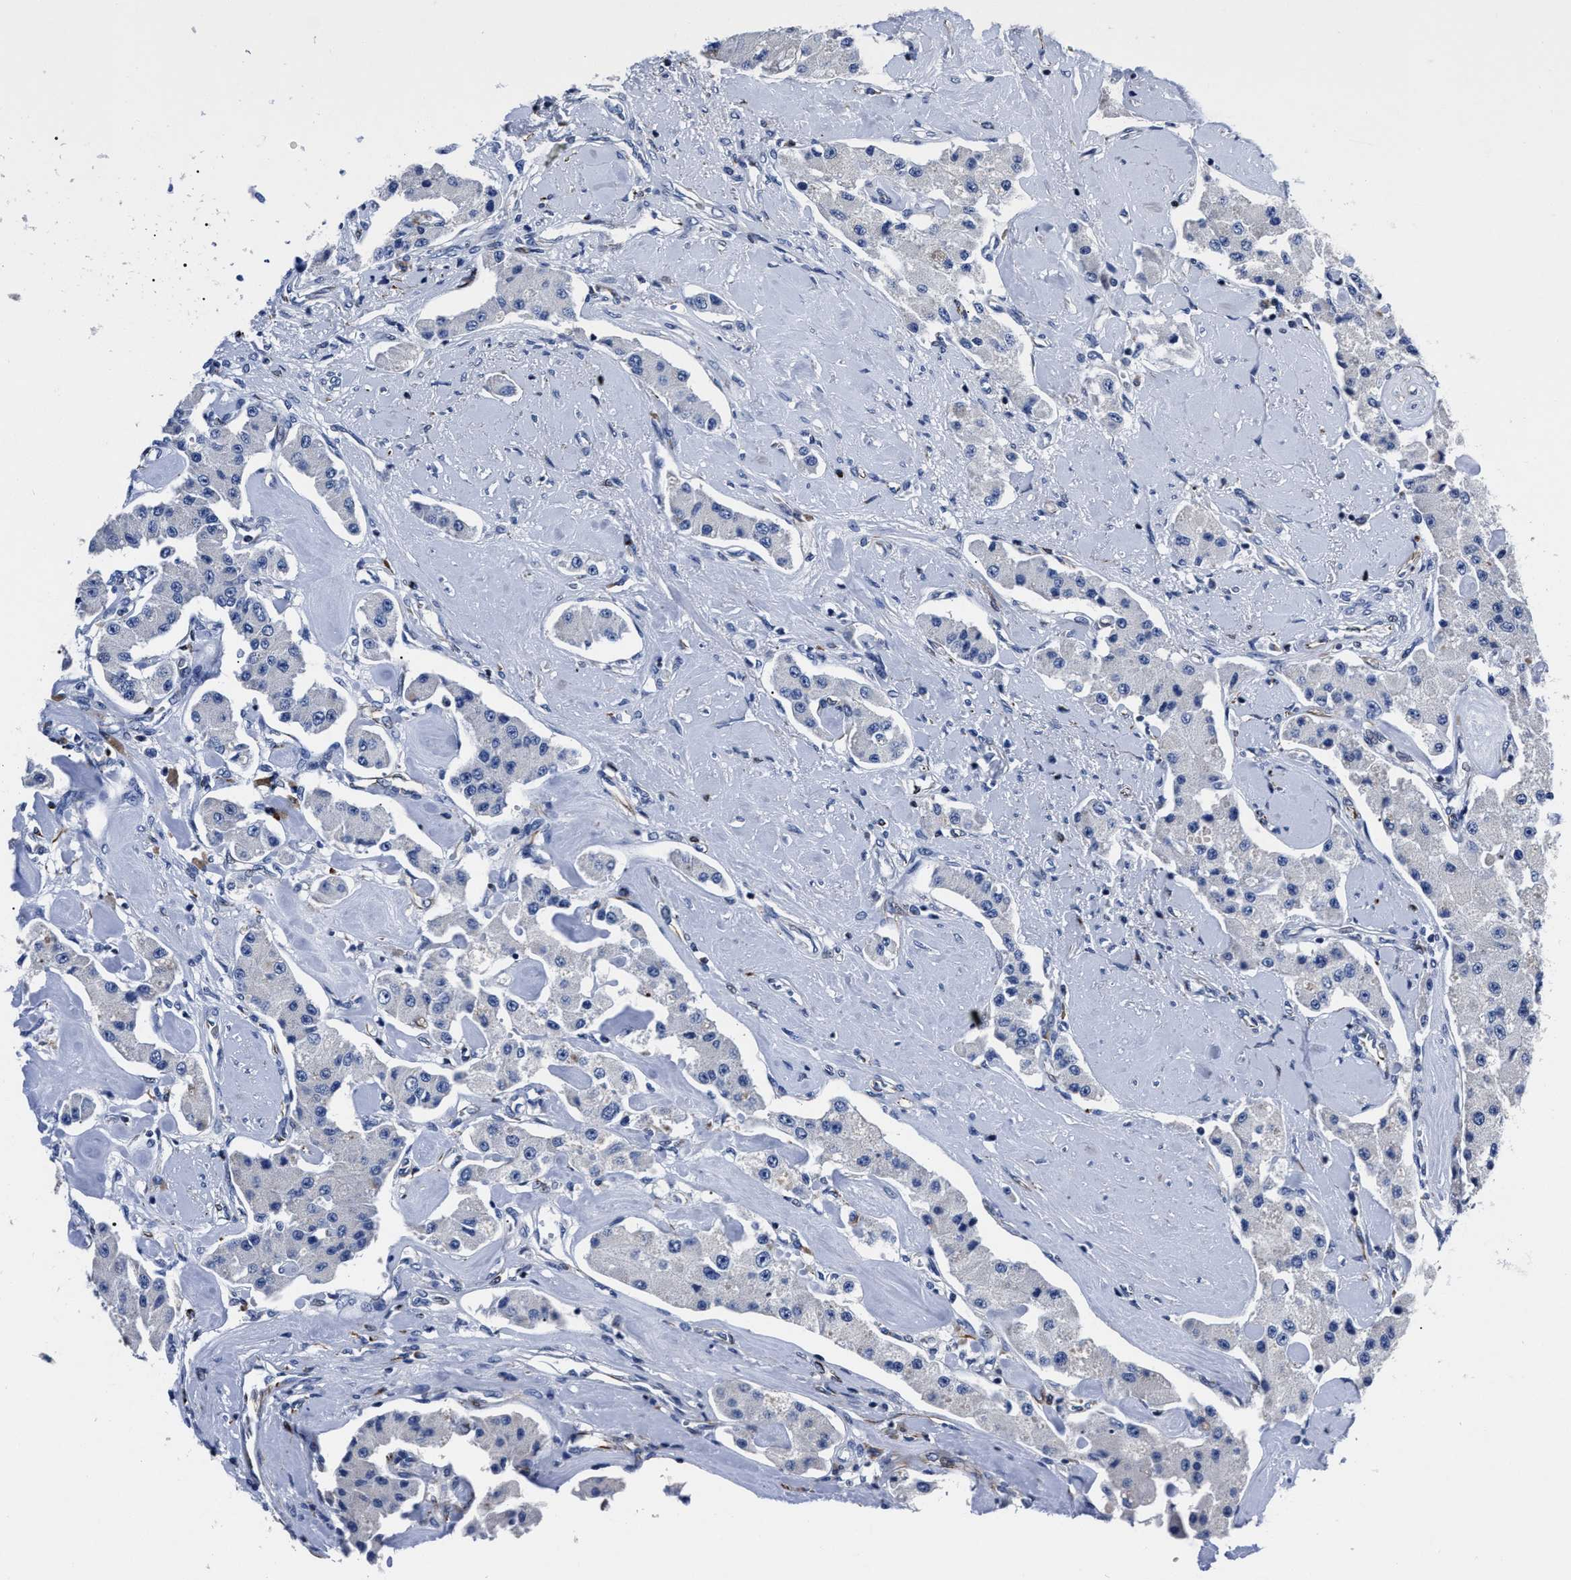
{"staining": {"intensity": "negative", "quantity": "none", "location": "none"}, "tissue": "carcinoid", "cell_type": "Tumor cells", "image_type": "cancer", "snomed": [{"axis": "morphology", "description": "Carcinoid, malignant, NOS"}, {"axis": "topography", "description": "Pancreas"}], "caption": "DAB (3,3'-diaminobenzidine) immunohistochemical staining of human malignant carcinoid displays no significant positivity in tumor cells. Nuclei are stained in blue.", "gene": "OR10G3", "patient": {"sex": "male", "age": 41}}